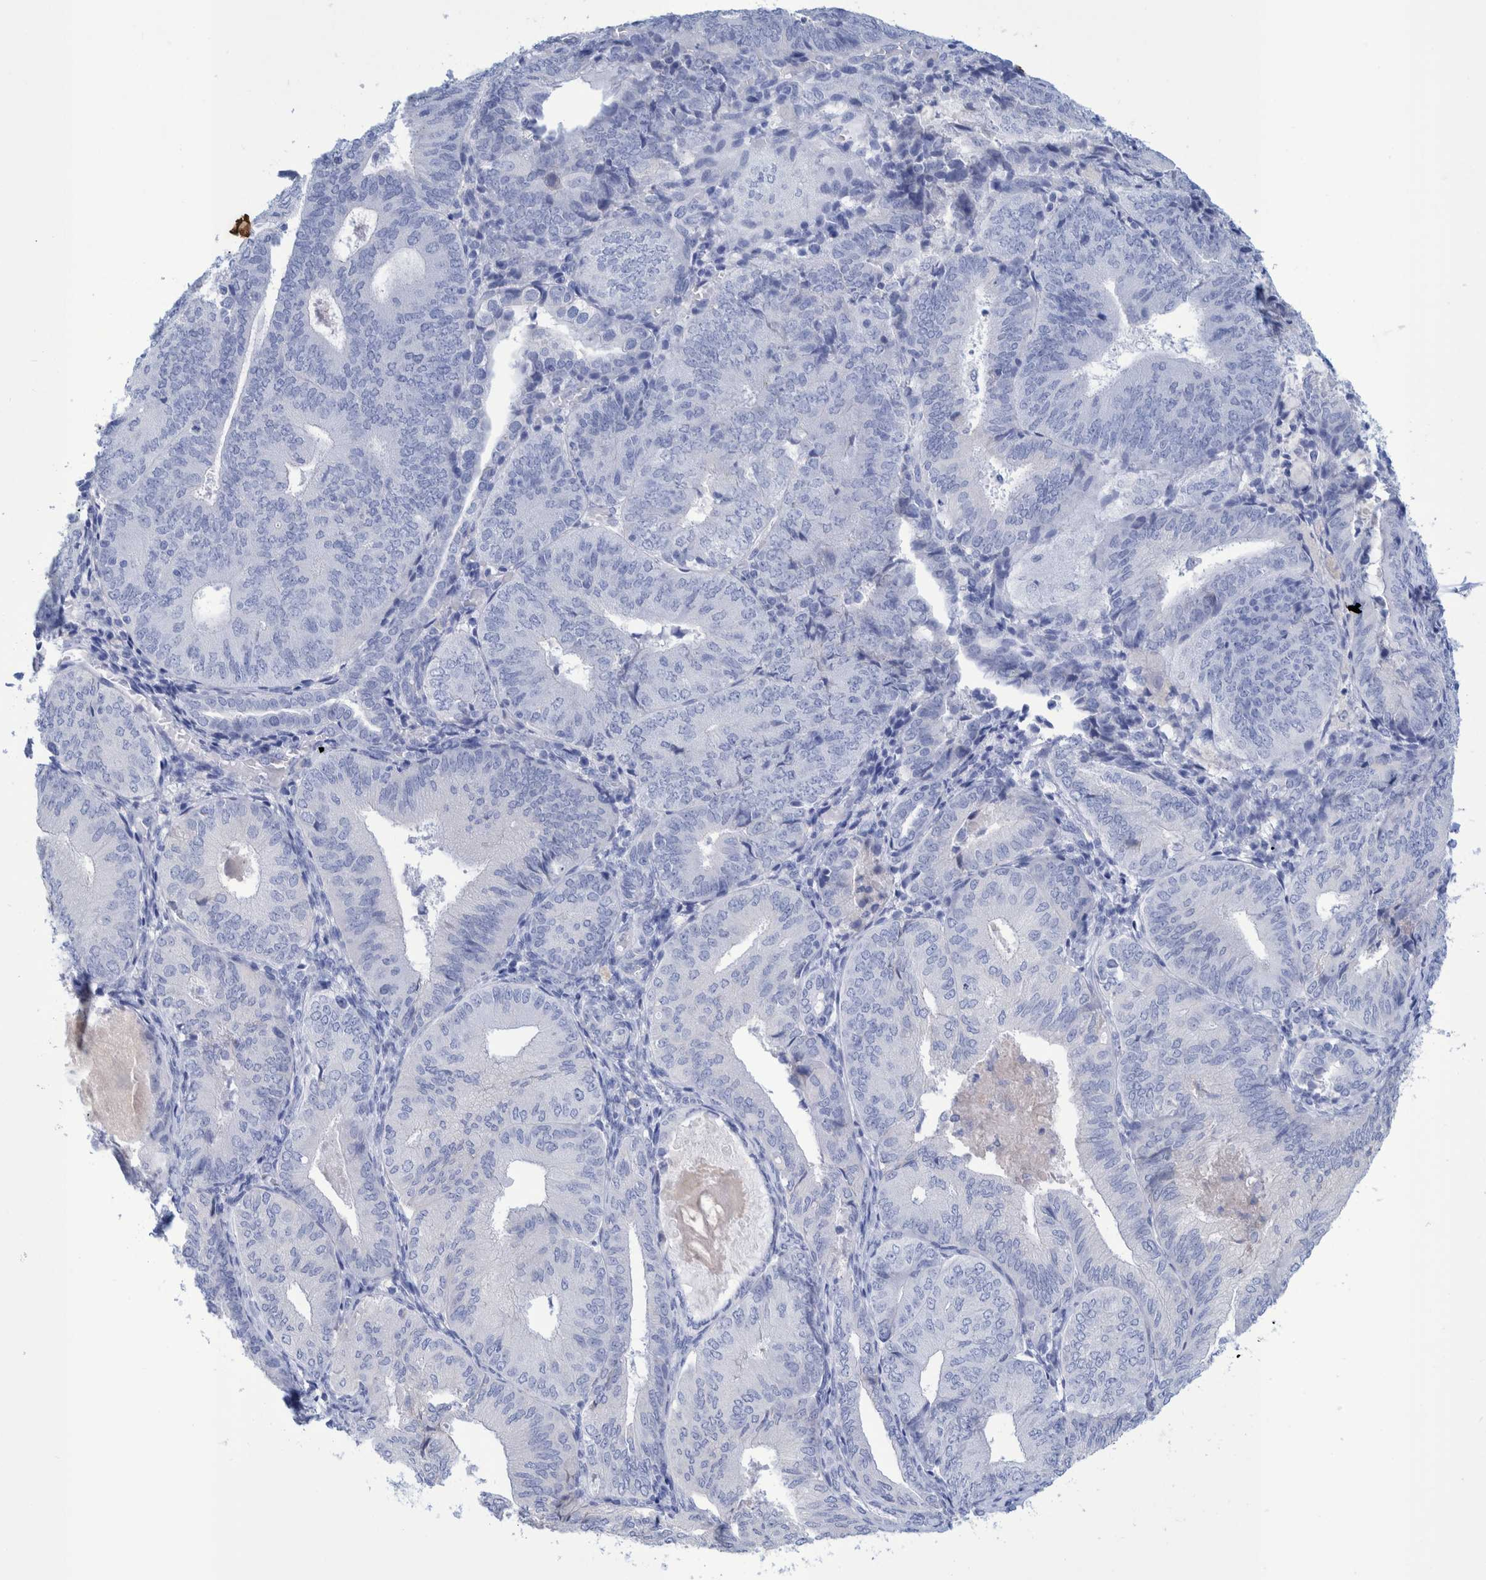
{"staining": {"intensity": "negative", "quantity": "none", "location": "none"}, "tissue": "endometrial cancer", "cell_type": "Tumor cells", "image_type": "cancer", "snomed": [{"axis": "morphology", "description": "Adenocarcinoma, NOS"}, {"axis": "topography", "description": "Endometrium"}], "caption": "Tumor cells show no significant protein positivity in endometrial cancer. (DAB IHC, high magnification).", "gene": "PERP", "patient": {"sex": "female", "age": 81}}